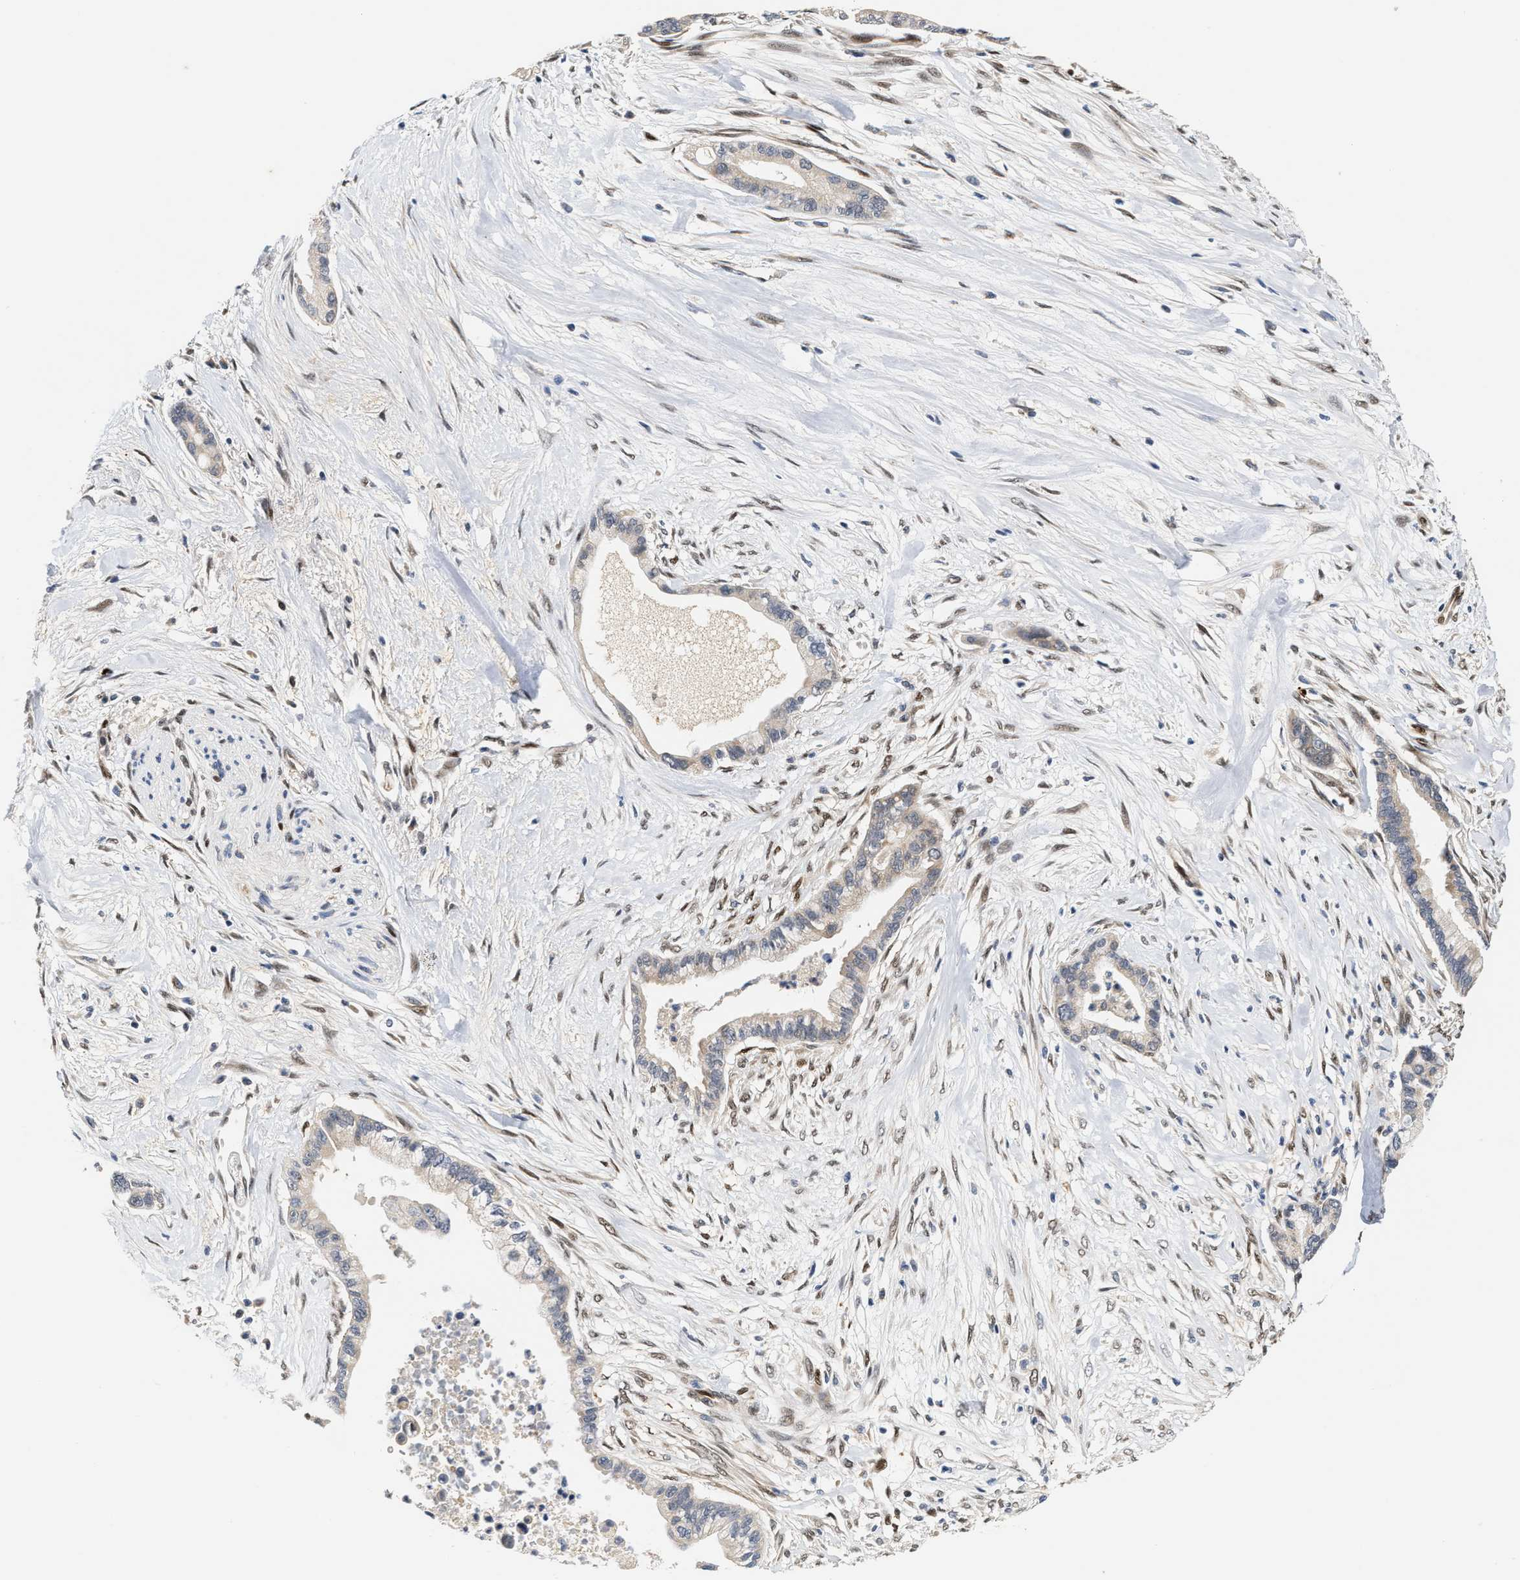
{"staining": {"intensity": "weak", "quantity": "25%-75%", "location": "cytoplasmic/membranous"}, "tissue": "pancreatic cancer", "cell_type": "Tumor cells", "image_type": "cancer", "snomed": [{"axis": "morphology", "description": "Adenocarcinoma, NOS"}, {"axis": "topography", "description": "Pancreas"}], "caption": "Human pancreatic cancer stained for a protein (brown) displays weak cytoplasmic/membranous positive positivity in approximately 25%-75% of tumor cells.", "gene": "TCF4", "patient": {"sex": "male", "age": 70}}